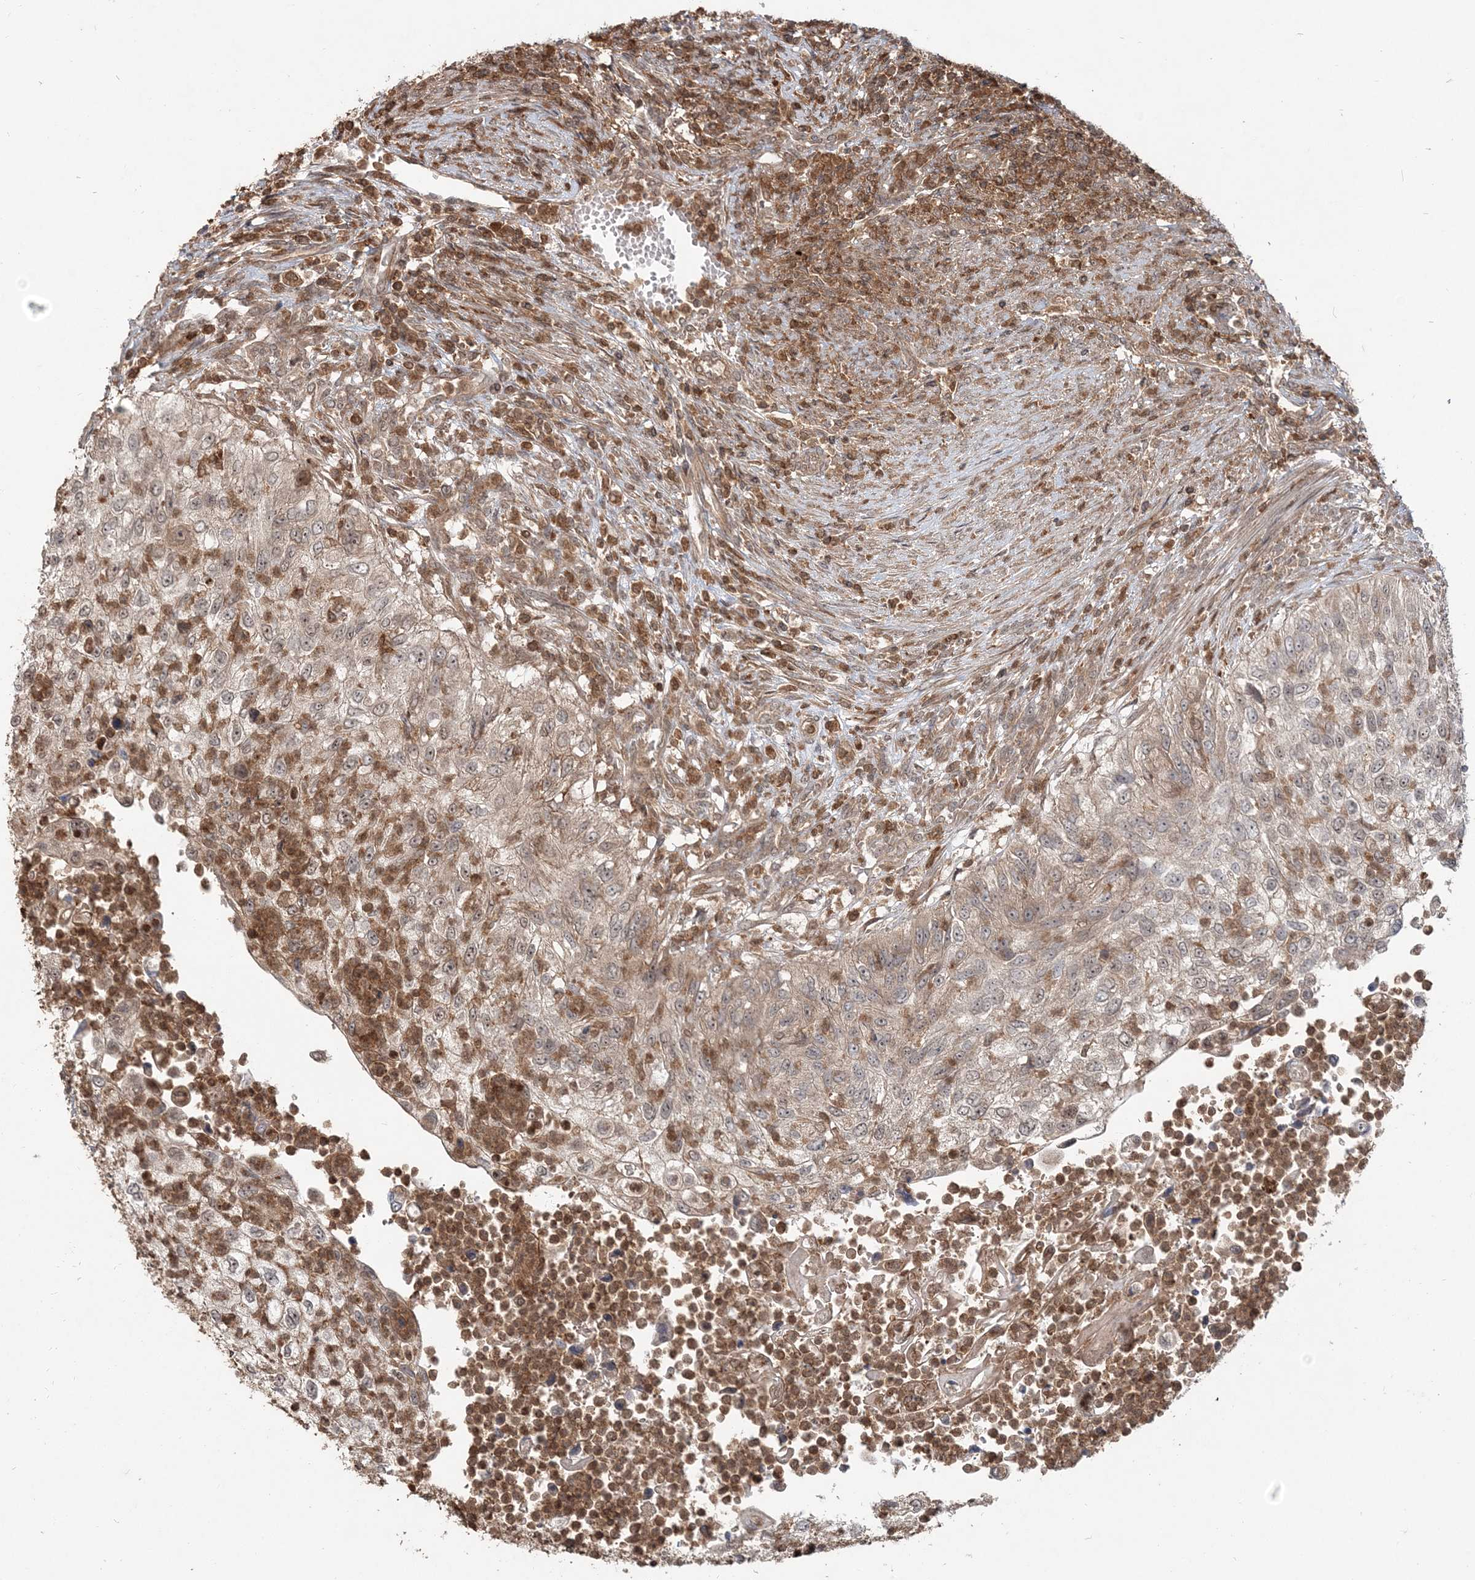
{"staining": {"intensity": "weak", "quantity": "<25%", "location": "cytoplasmic/membranous"}, "tissue": "urothelial cancer", "cell_type": "Tumor cells", "image_type": "cancer", "snomed": [{"axis": "morphology", "description": "Urothelial carcinoma, High grade"}, {"axis": "topography", "description": "Urinary bladder"}], "caption": "Photomicrograph shows no protein positivity in tumor cells of urothelial cancer tissue.", "gene": "CAB39", "patient": {"sex": "female", "age": 60}}